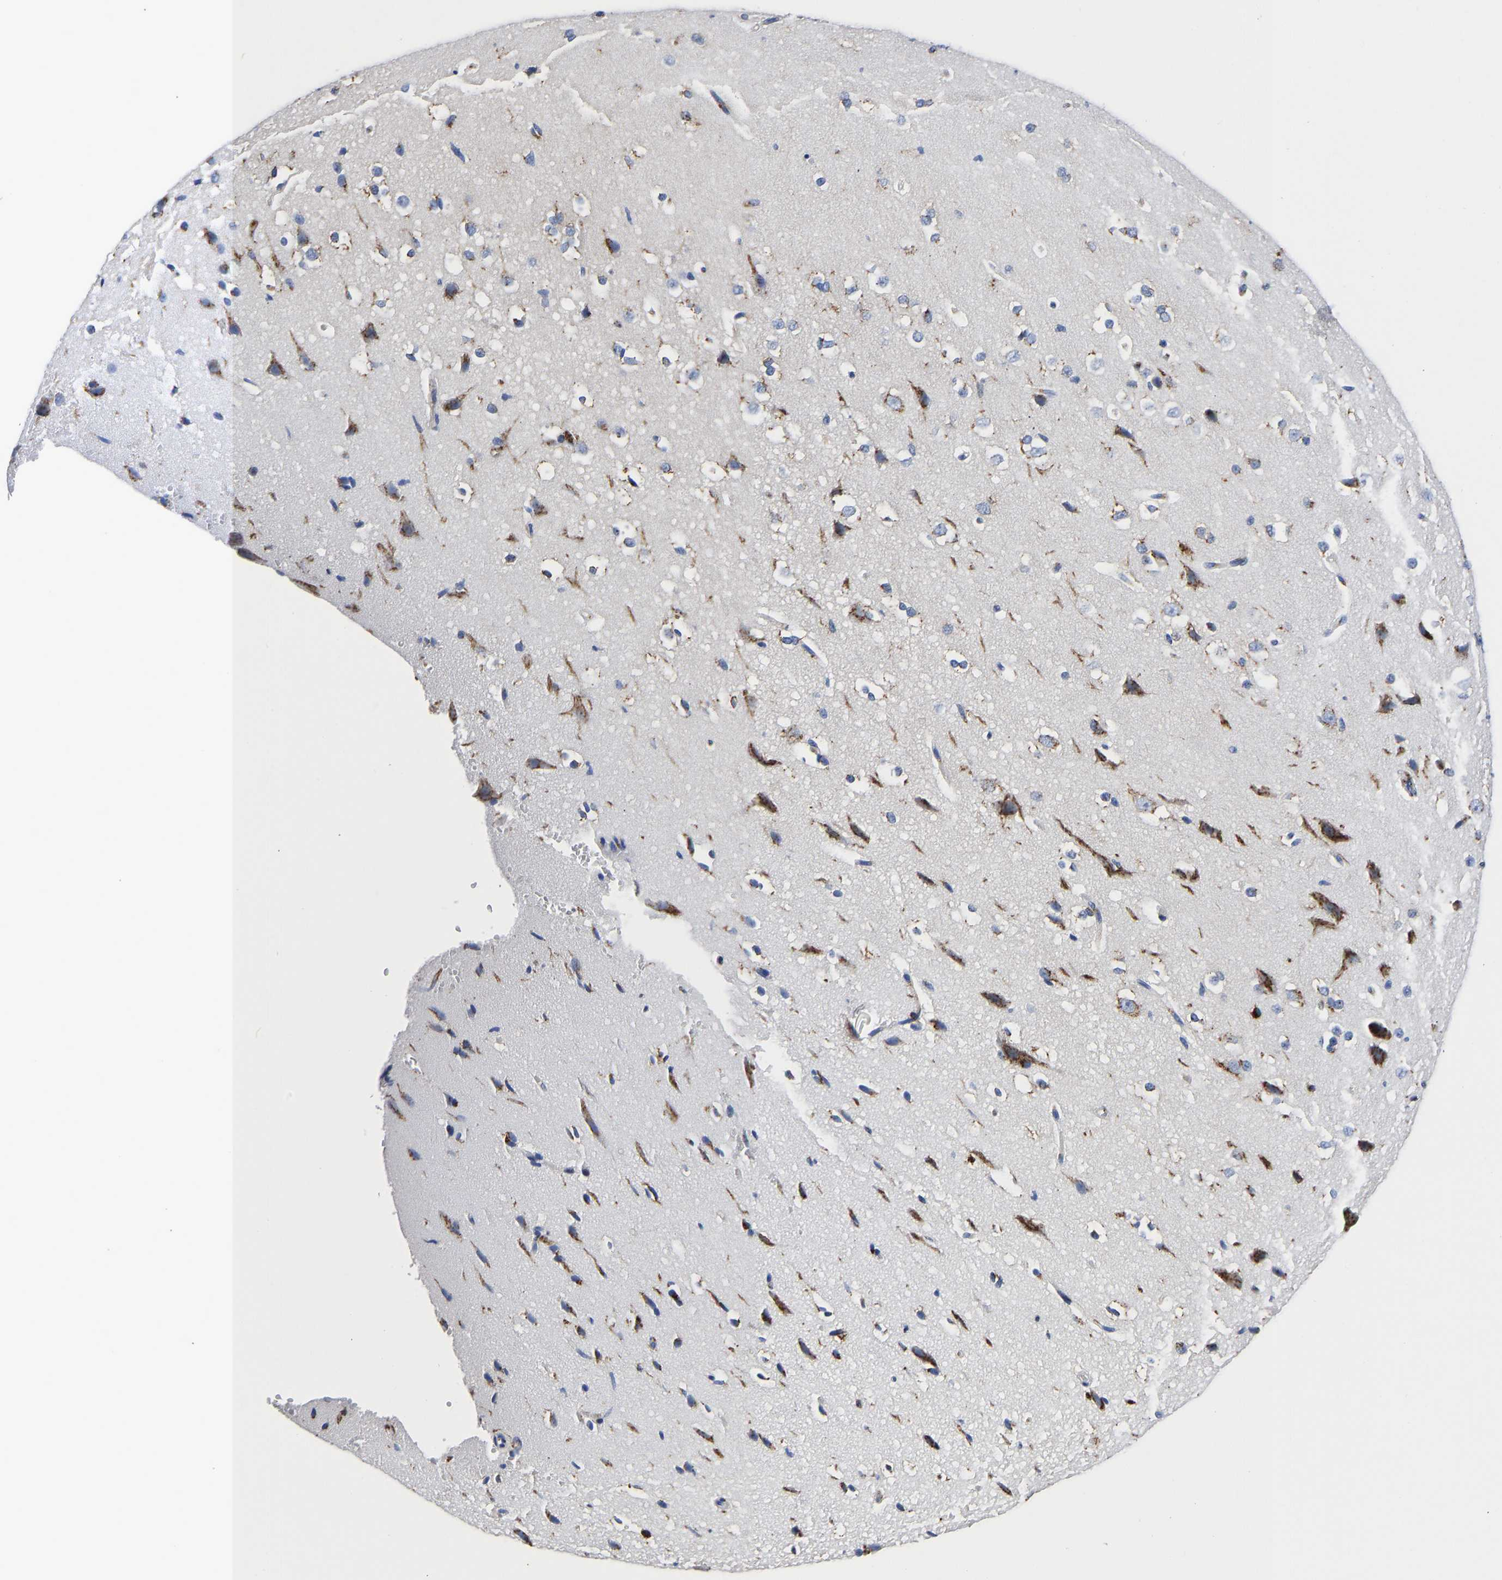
{"staining": {"intensity": "moderate", "quantity": ">75%", "location": "cytoplasmic/membranous"}, "tissue": "cerebral cortex", "cell_type": "Endothelial cells", "image_type": "normal", "snomed": [{"axis": "morphology", "description": "Normal tissue, NOS"}, {"axis": "morphology", "description": "Developmental malformation"}, {"axis": "topography", "description": "Cerebral cortex"}], "caption": "Moderate cytoplasmic/membranous expression is identified in approximately >75% of endothelial cells in normal cerebral cortex. The protein of interest is shown in brown color, while the nuclei are stained blue.", "gene": "TMEM87A", "patient": {"sex": "female", "age": 30}}